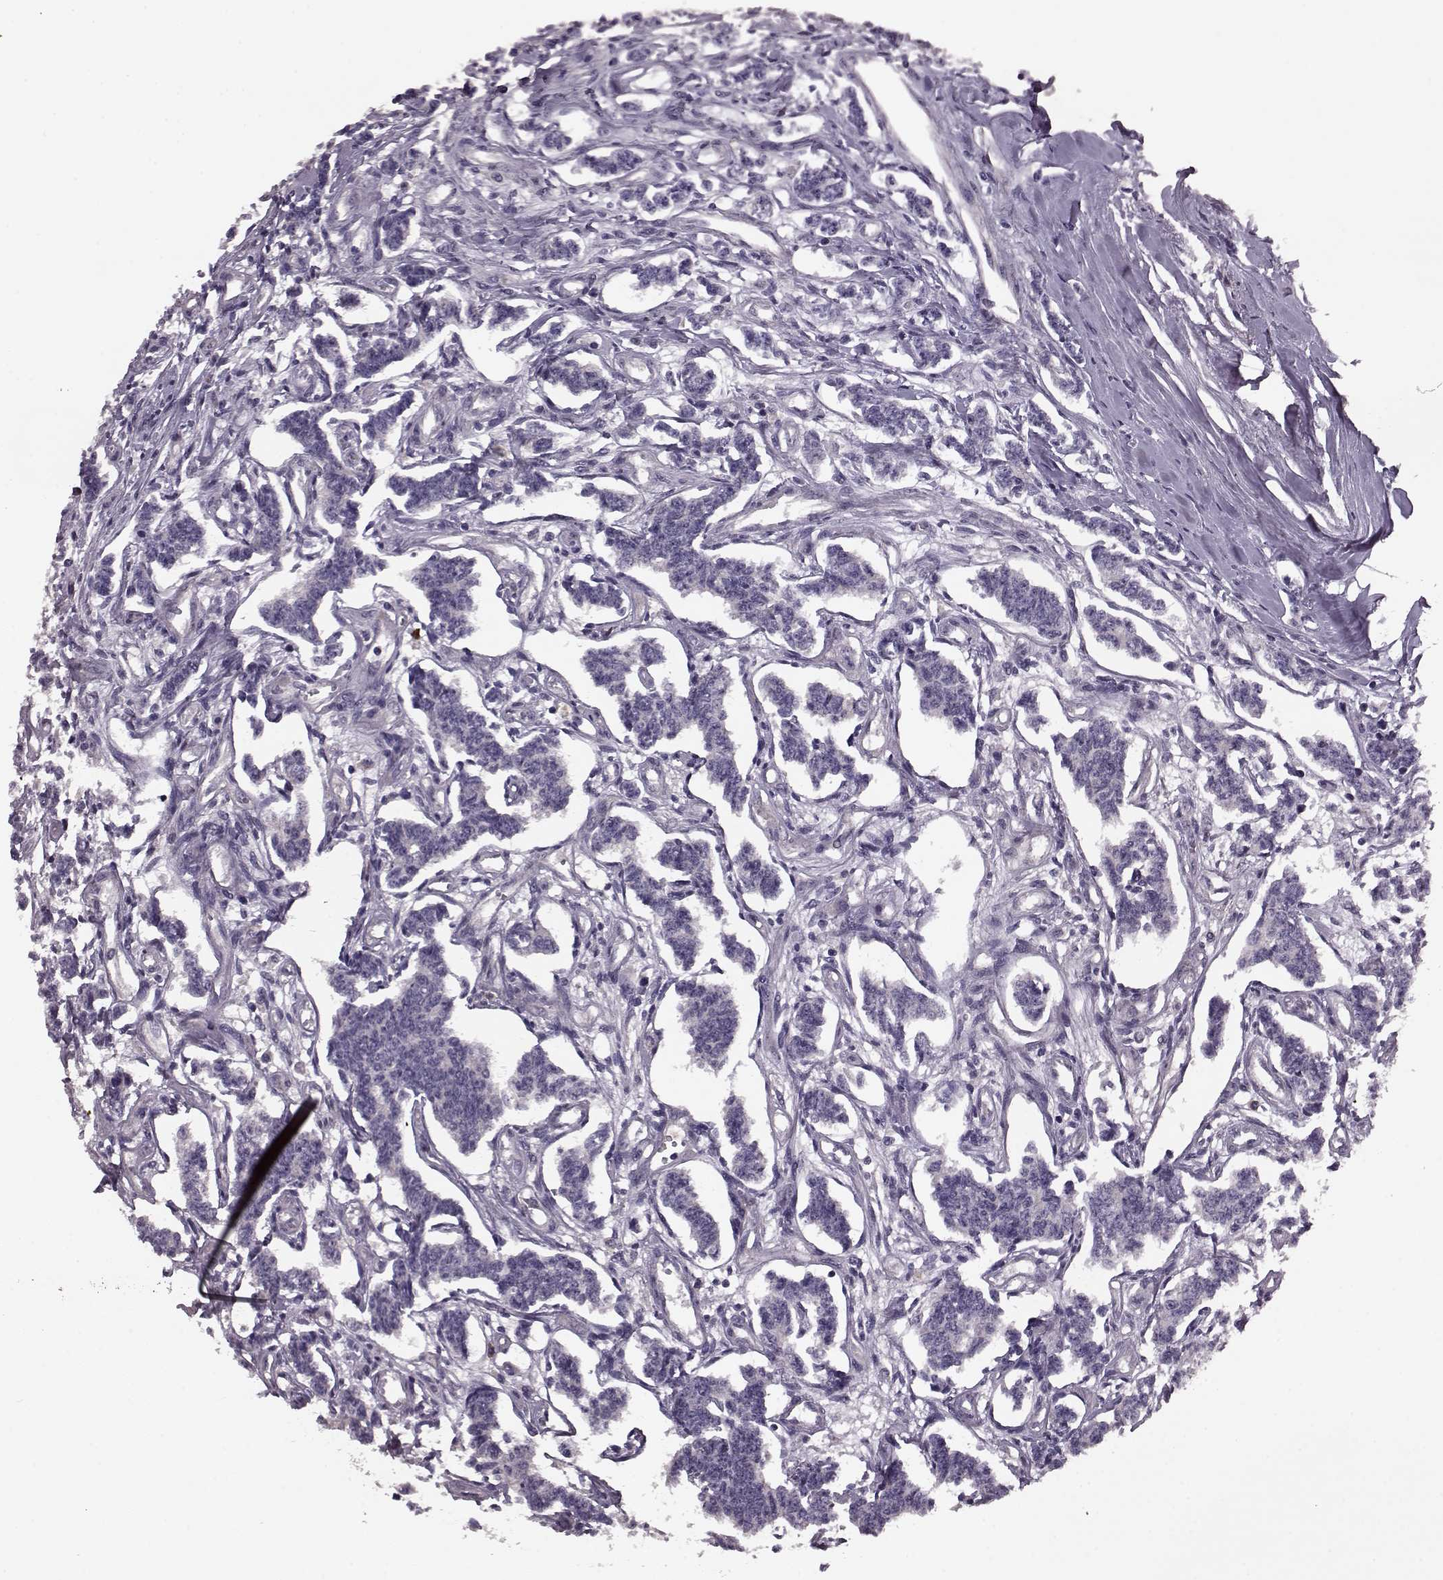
{"staining": {"intensity": "negative", "quantity": "none", "location": "none"}, "tissue": "carcinoid", "cell_type": "Tumor cells", "image_type": "cancer", "snomed": [{"axis": "morphology", "description": "Carcinoid, malignant, NOS"}, {"axis": "topography", "description": "Kidney"}], "caption": "A high-resolution histopathology image shows immunohistochemistry staining of carcinoid, which exhibits no significant expression in tumor cells.", "gene": "SLC52A3", "patient": {"sex": "female", "age": 41}}